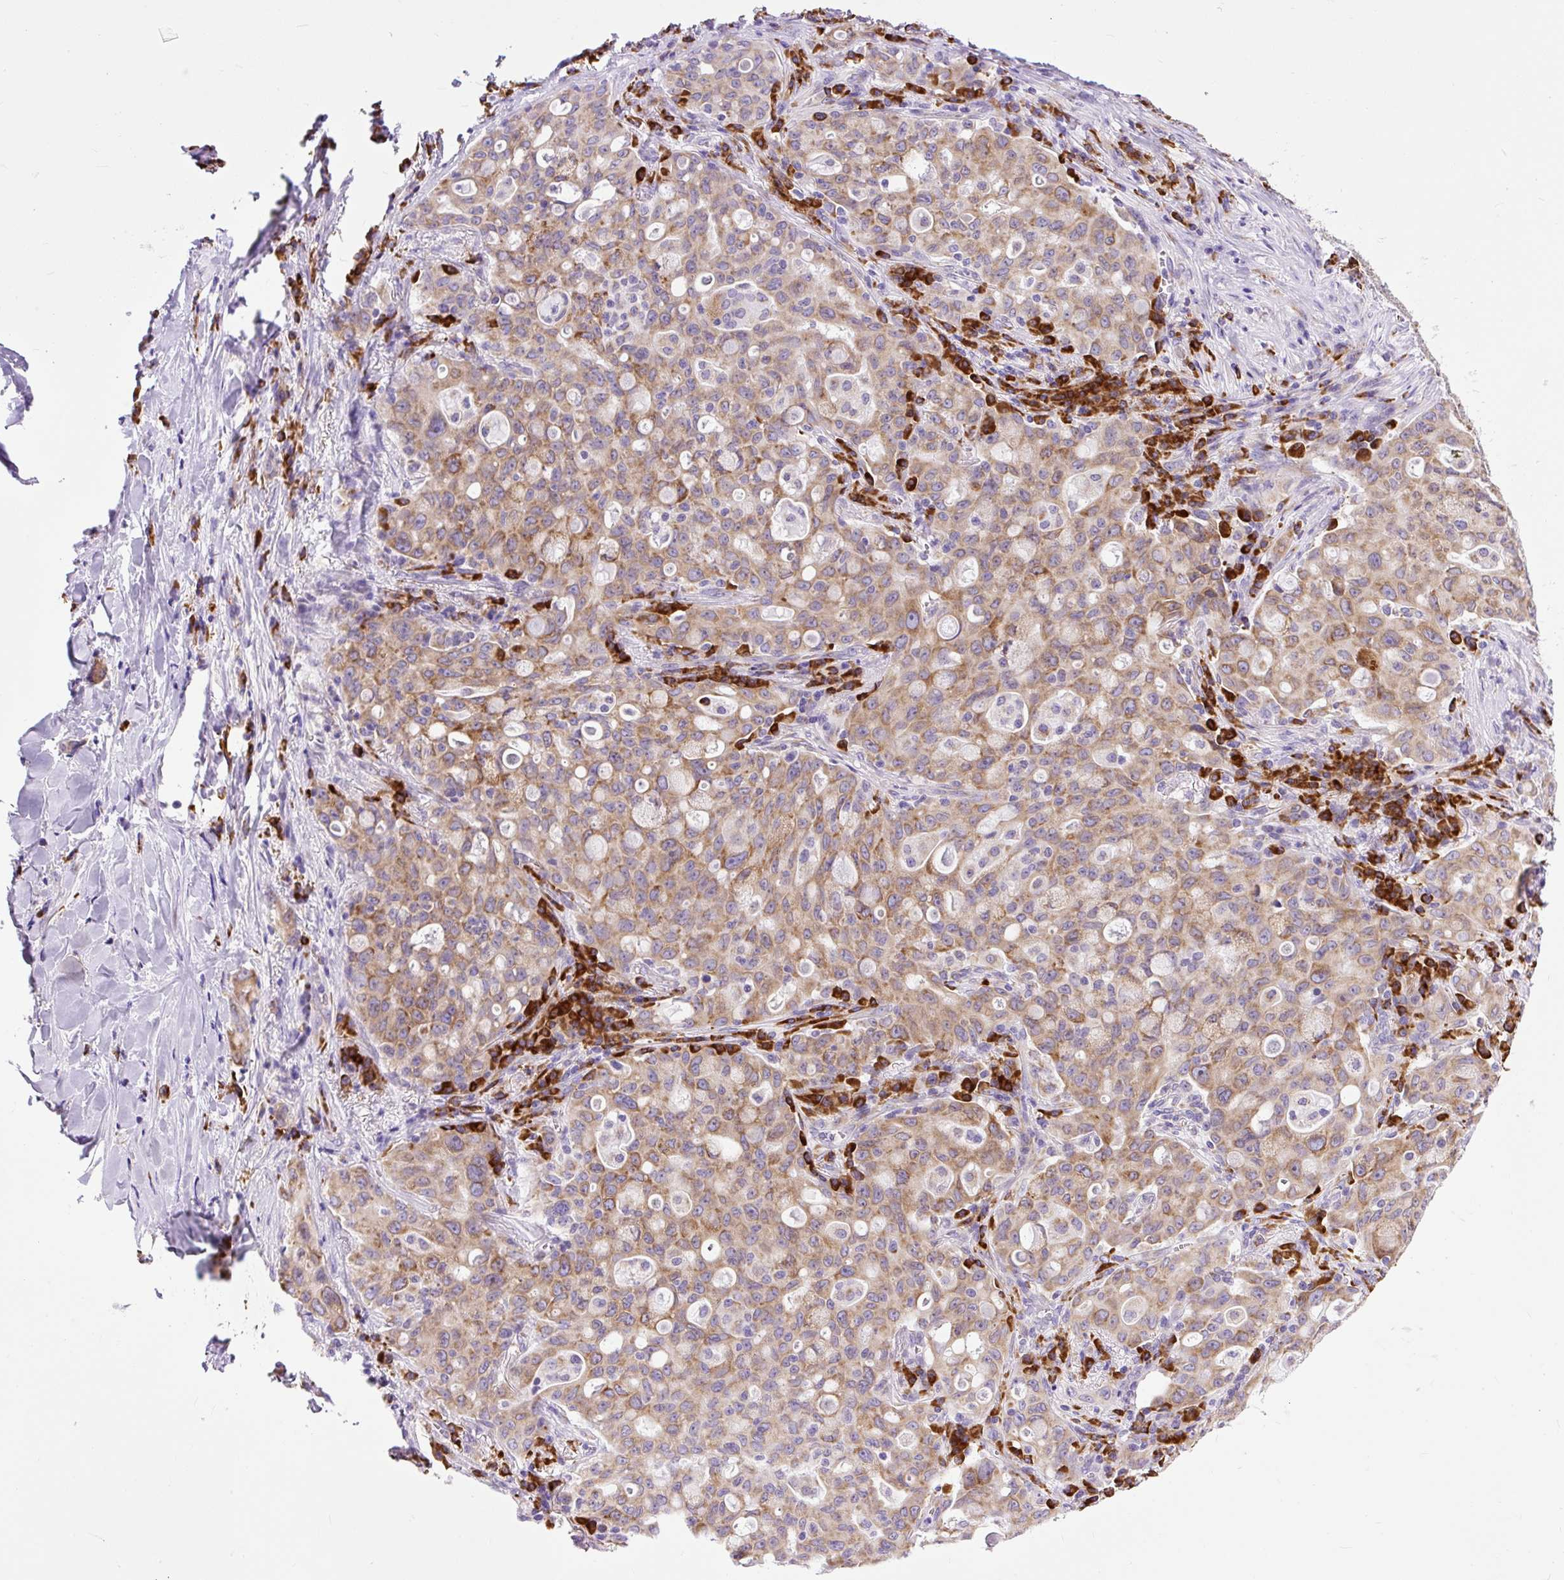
{"staining": {"intensity": "moderate", "quantity": ">75%", "location": "cytoplasmic/membranous"}, "tissue": "lung cancer", "cell_type": "Tumor cells", "image_type": "cancer", "snomed": [{"axis": "morphology", "description": "Adenocarcinoma, NOS"}, {"axis": "topography", "description": "Lung"}], "caption": "Protein expression analysis of human lung cancer (adenocarcinoma) reveals moderate cytoplasmic/membranous staining in about >75% of tumor cells.", "gene": "DDOST", "patient": {"sex": "female", "age": 44}}